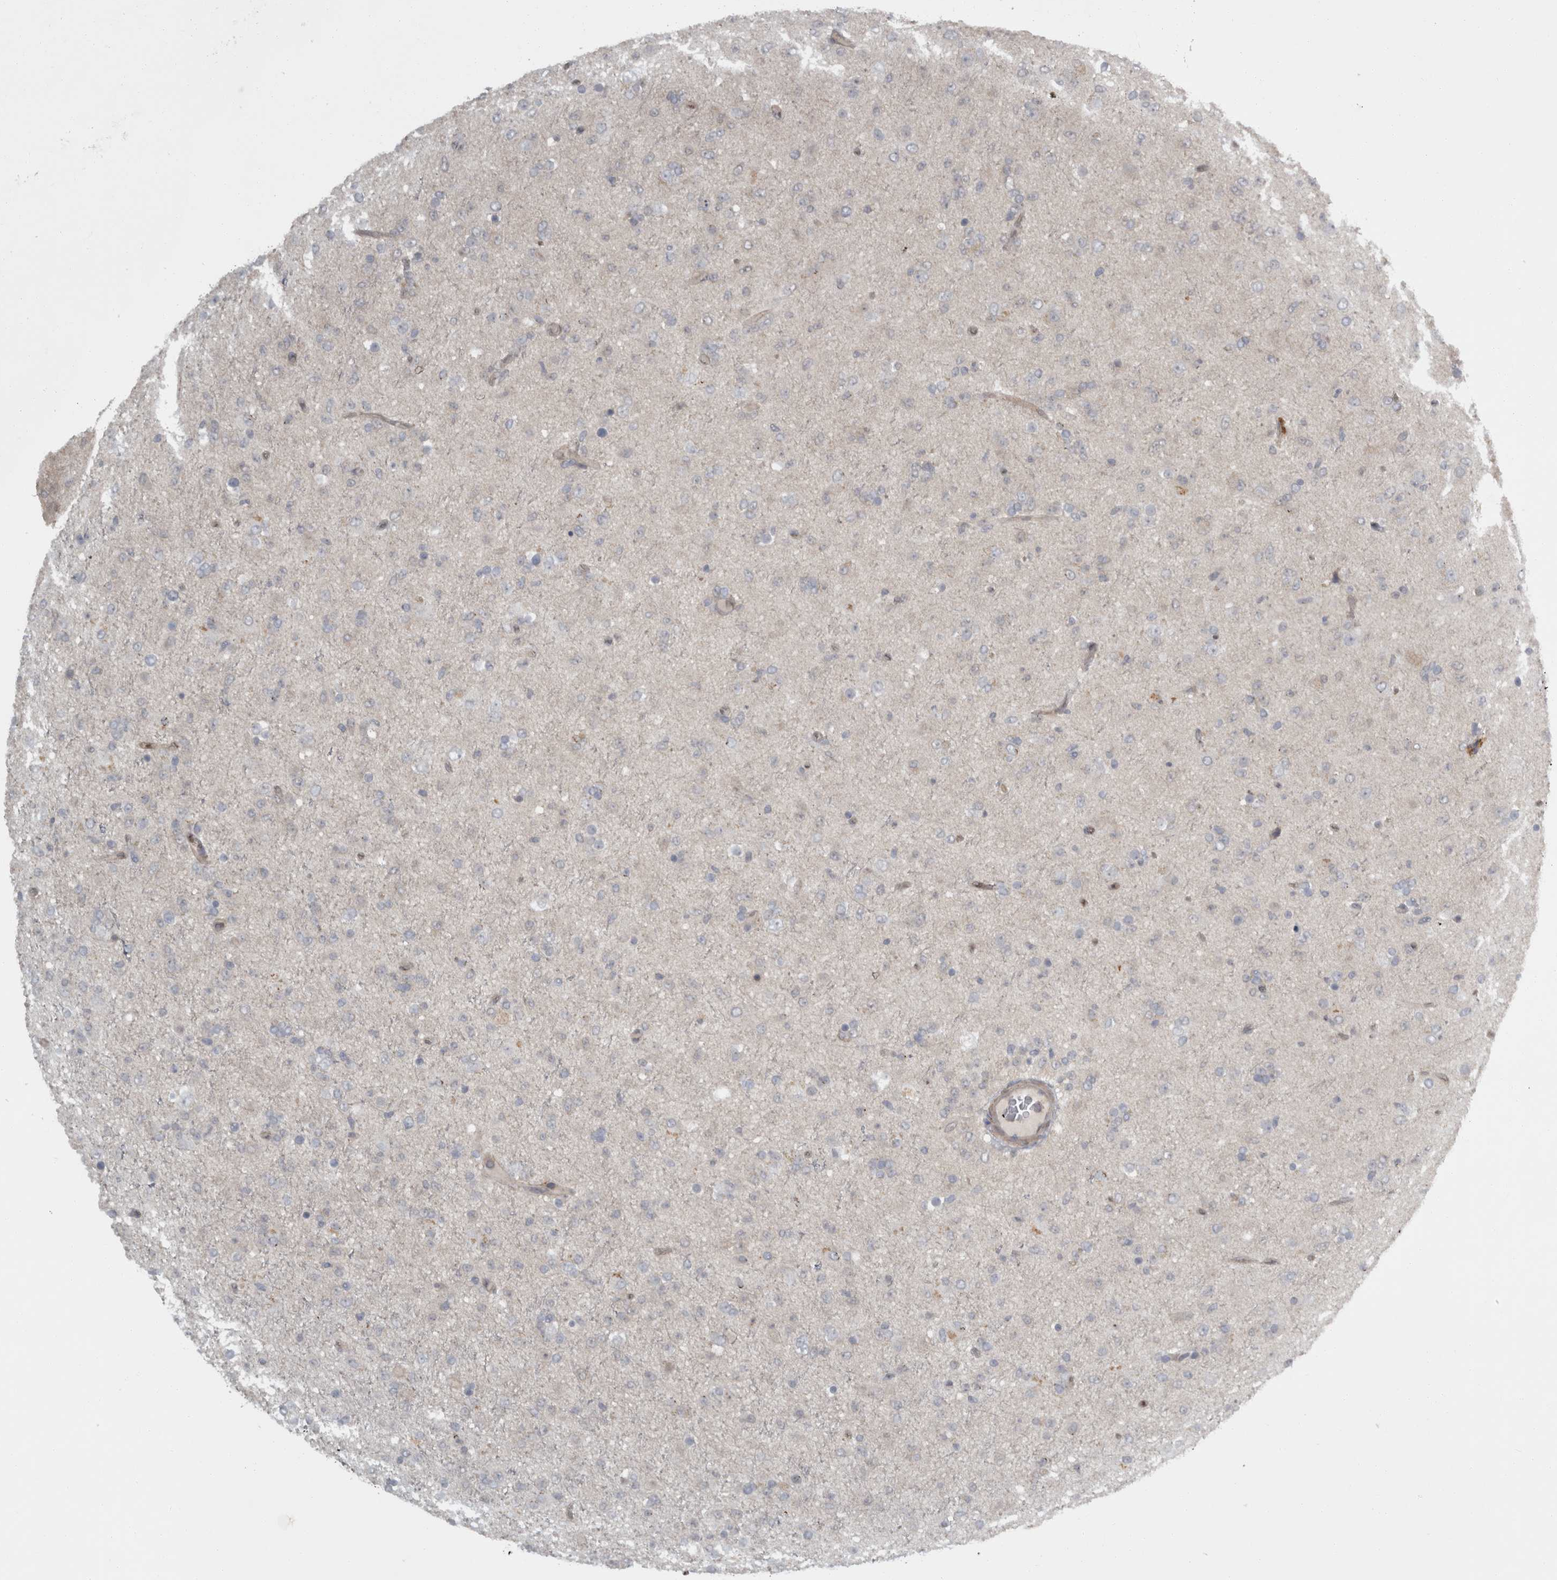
{"staining": {"intensity": "negative", "quantity": "none", "location": "none"}, "tissue": "glioma", "cell_type": "Tumor cells", "image_type": "cancer", "snomed": [{"axis": "morphology", "description": "Glioma, malignant, Low grade"}, {"axis": "topography", "description": "Brain"}], "caption": "Photomicrograph shows no protein positivity in tumor cells of glioma tissue. (Brightfield microscopy of DAB (3,3'-diaminobenzidine) immunohistochemistry at high magnification).", "gene": "SLCO5A1", "patient": {"sex": "male", "age": 65}}